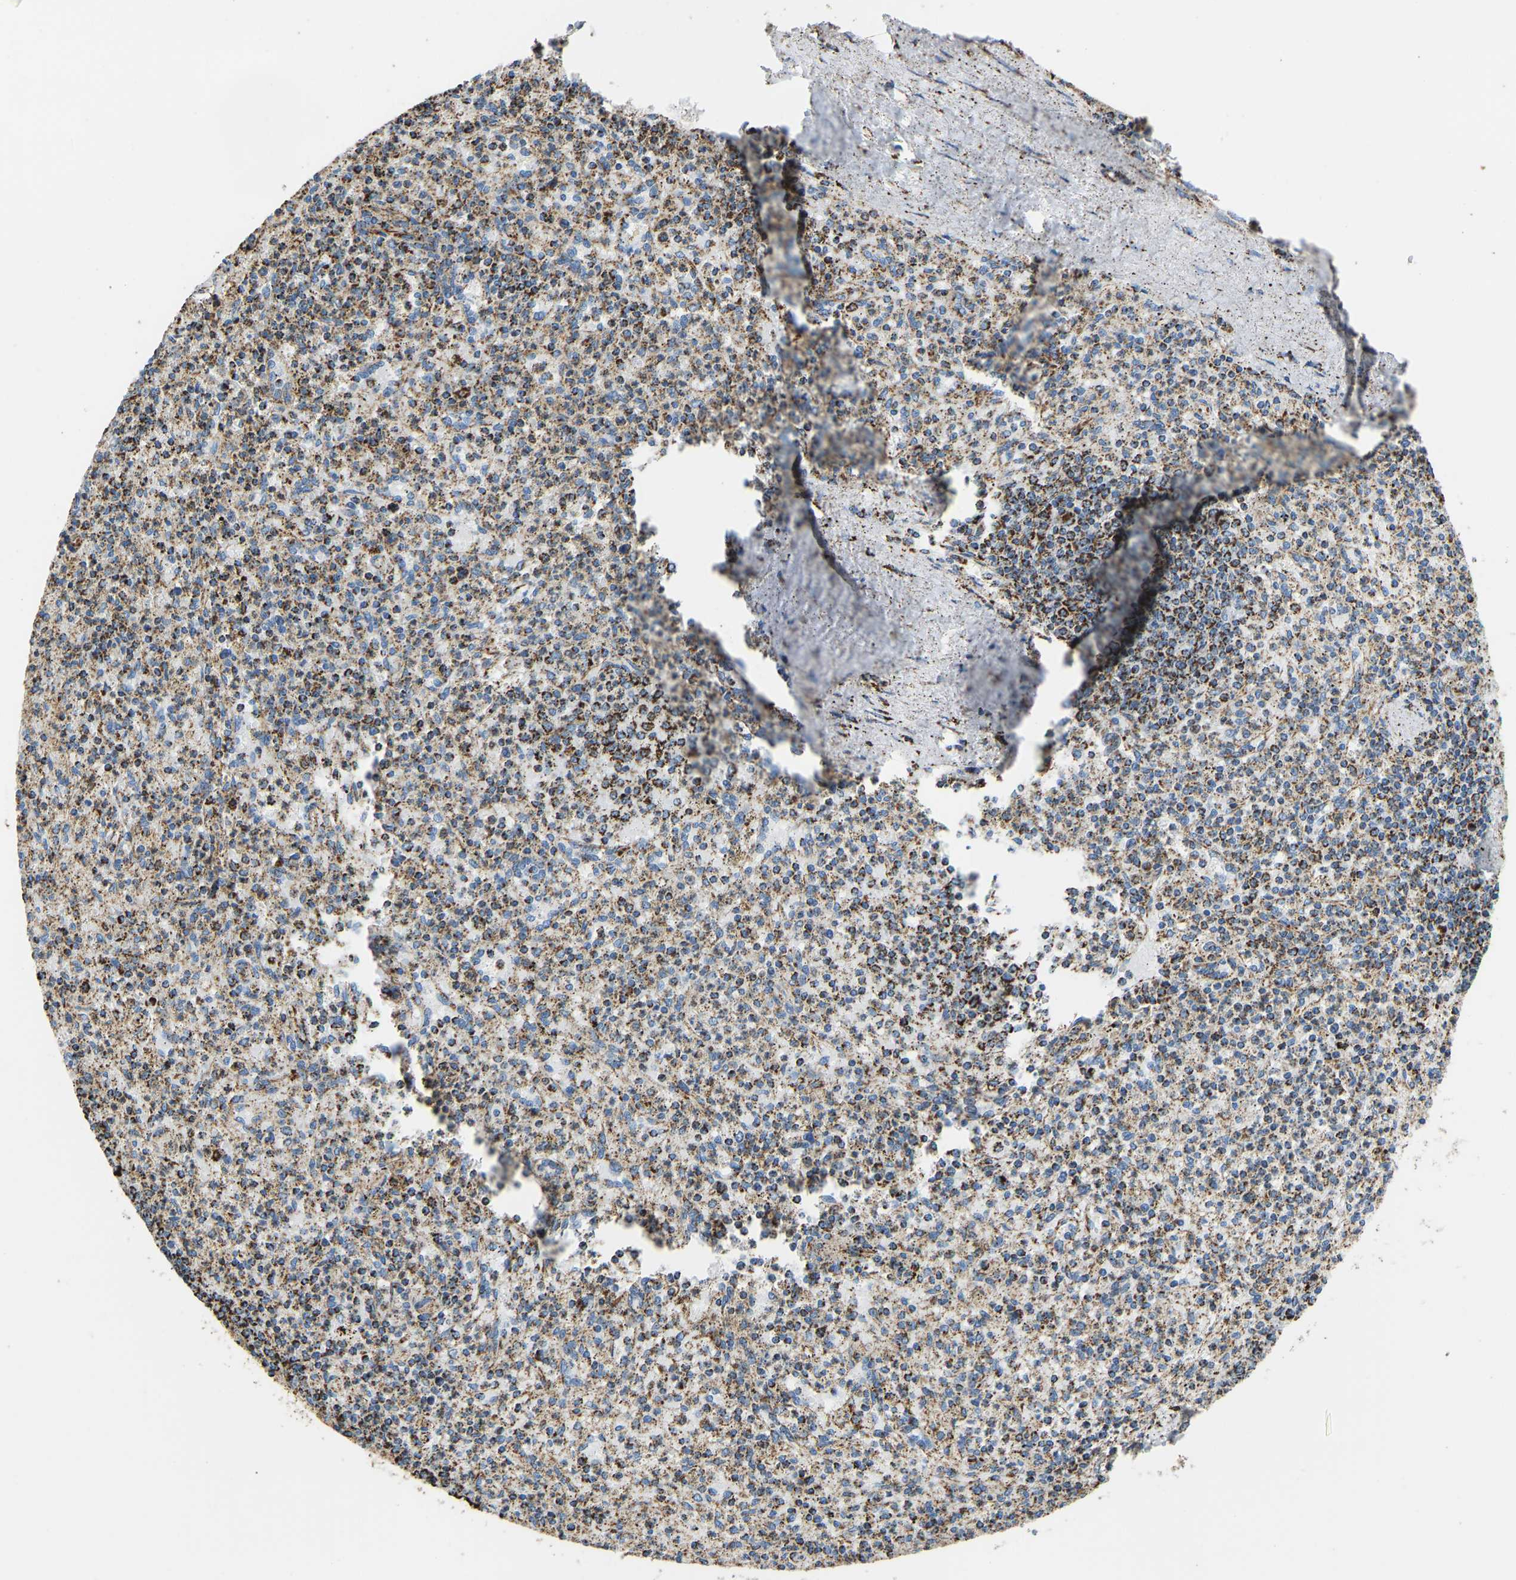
{"staining": {"intensity": "moderate", "quantity": "25%-75%", "location": "cytoplasmic/membranous"}, "tissue": "spleen", "cell_type": "Cells in red pulp", "image_type": "normal", "snomed": [{"axis": "morphology", "description": "Normal tissue, NOS"}, {"axis": "topography", "description": "Spleen"}], "caption": "Immunohistochemical staining of unremarkable spleen displays moderate cytoplasmic/membranous protein staining in approximately 25%-75% of cells in red pulp.", "gene": "IRX6", "patient": {"sex": "male", "age": 72}}